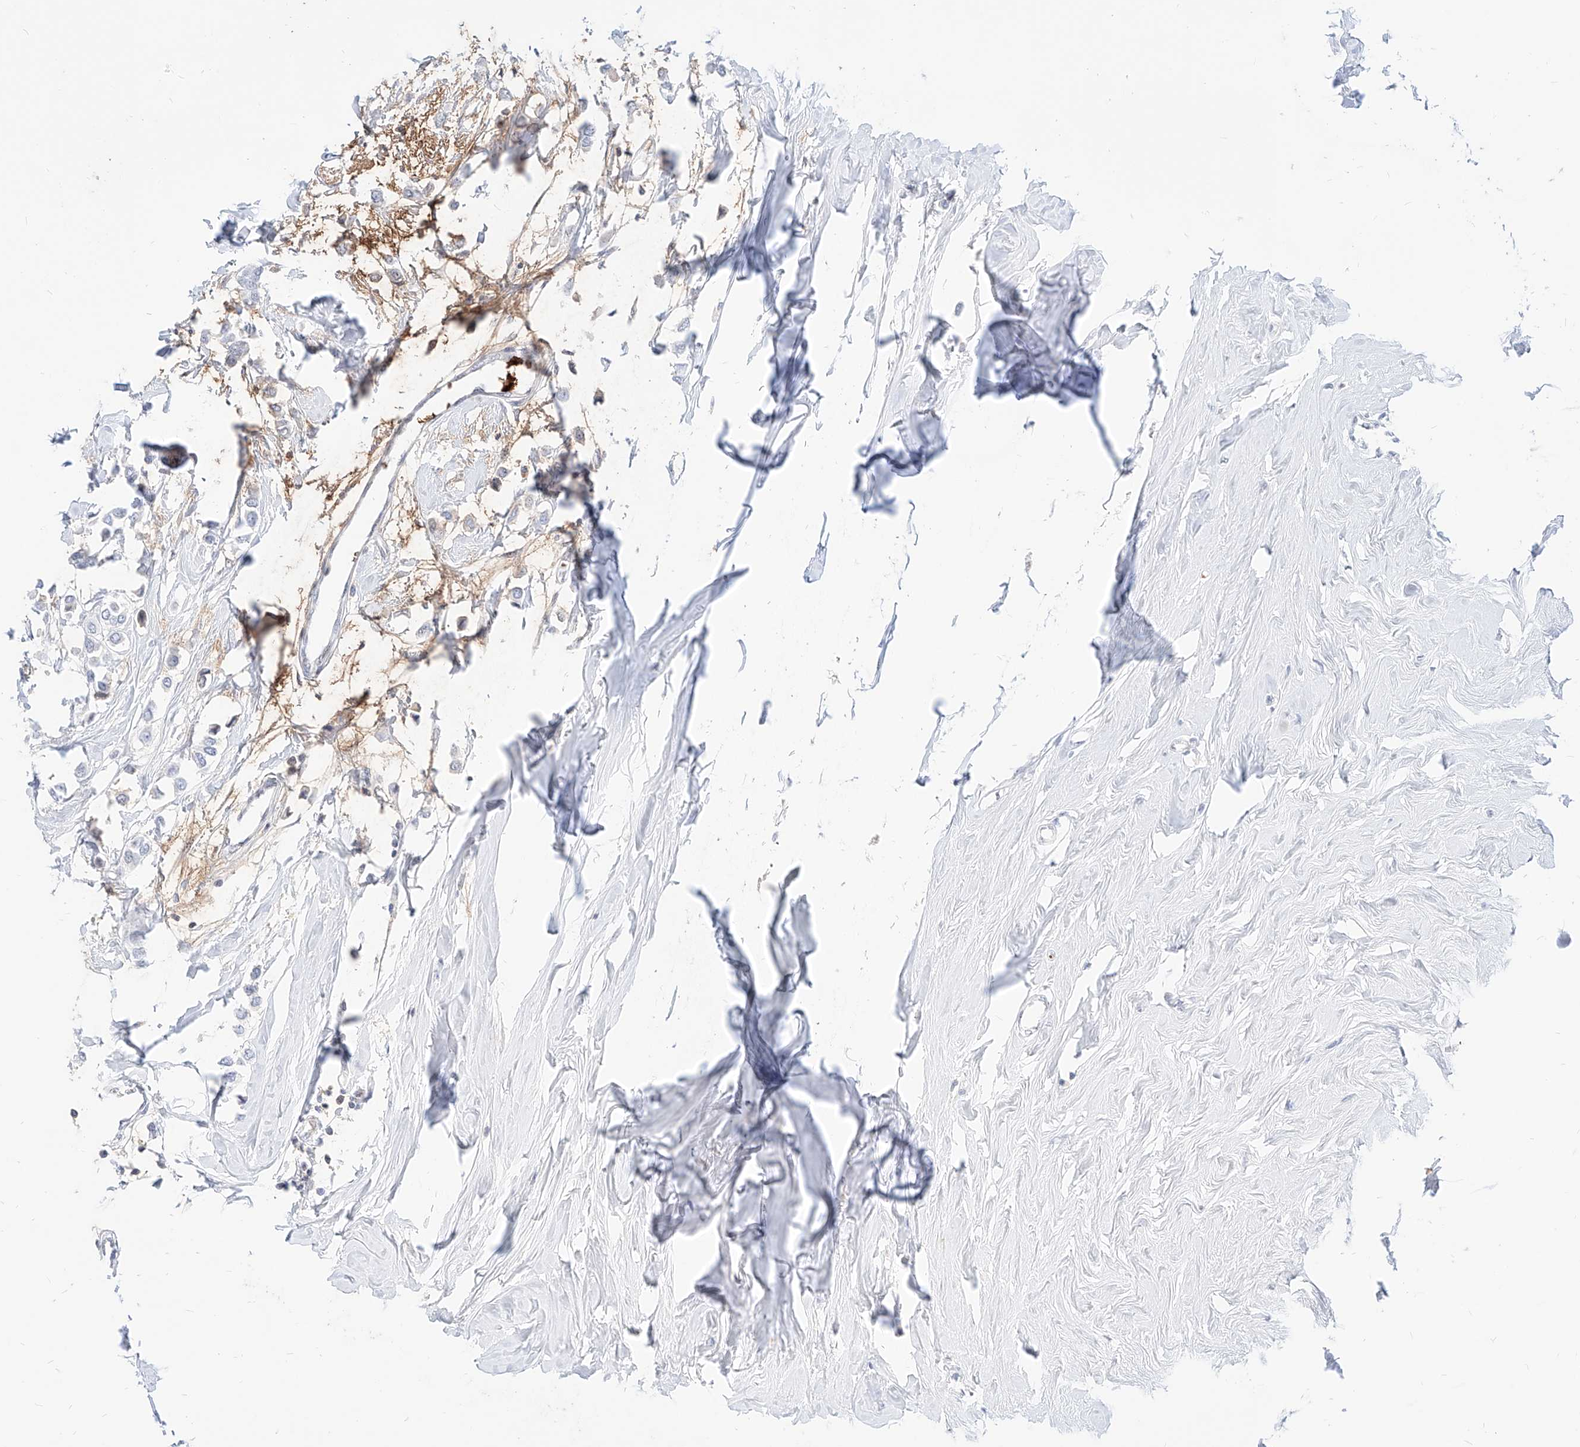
{"staining": {"intensity": "negative", "quantity": "none", "location": "none"}, "tissue": "breast cancer", "cell_type": "Tumor cells", "image_type": "cancer", "snomed": [{"axis": "morphology", "description": "Lobular carcinoma"}, {"axis": "topography", "description": "Breast"}], "caption": "The immunohistochemistry (IHC) micrograph has no significant expression in tumor cells of breast cancer (lobular carcinoma) tissue.", "gene": "ZFP42", "patient": {"sex": "female", "age": 51}}